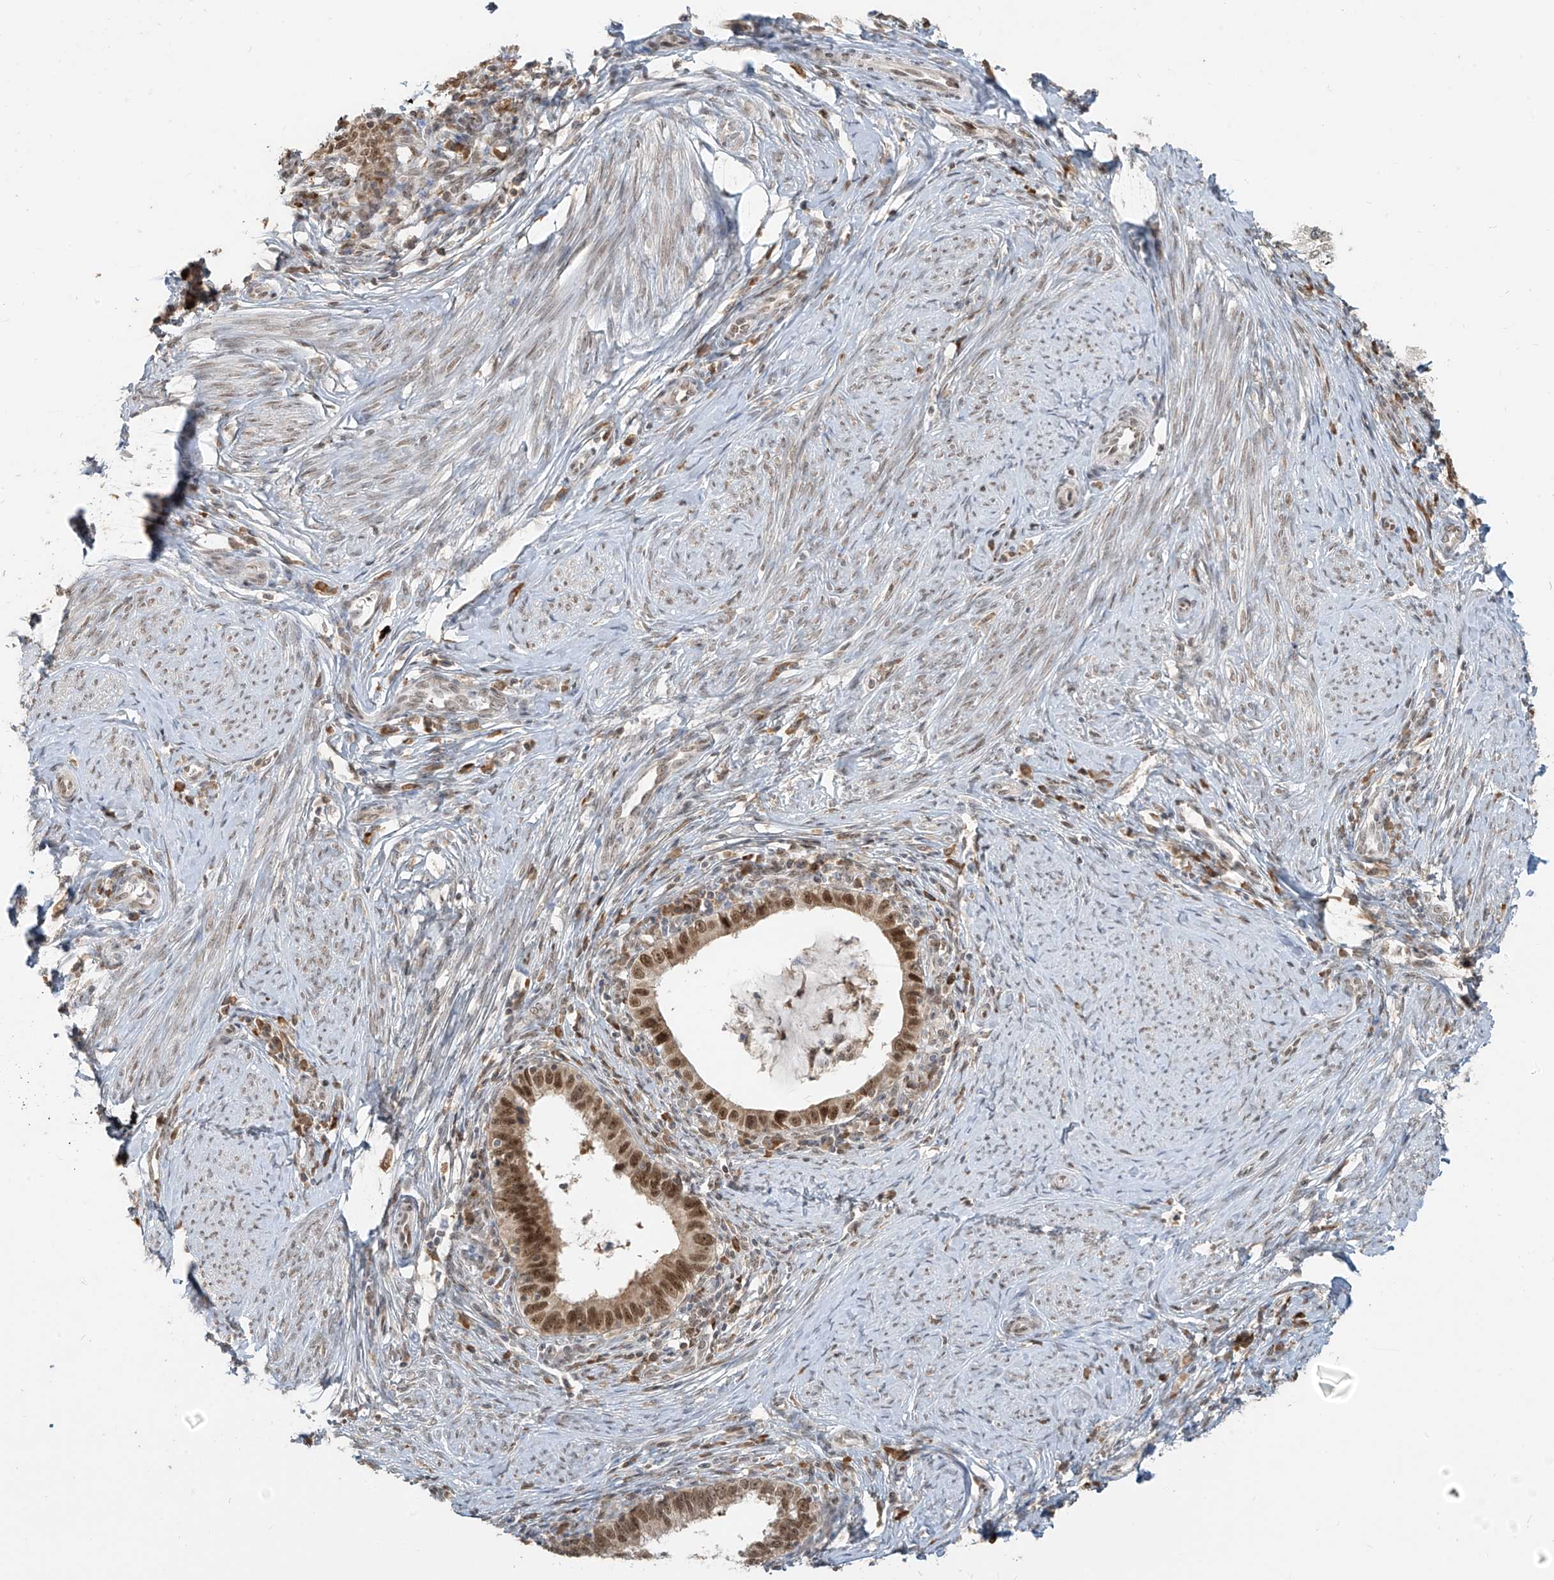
{"staining": {"intensity": "moderate", "quantity": ">75%", "location": "nuclear"}, "tissue": "cervical cancer", "cell_type": "Tumor cells", "image_type": "cancer", "snomed": [{"axis": "morphology", "description": "Adenocarcinoma, NOS"}, {"axis": "topography", "description": "Cervix"}], "caption": "Brown immunohistochemical staining in human adenocarcinoma (cervical) demonstrates moderate nuclear staining in approximately >75% of tumor cells.", "gene": "ZMYM2", "patient": {"sex": "female", "age": 36}}